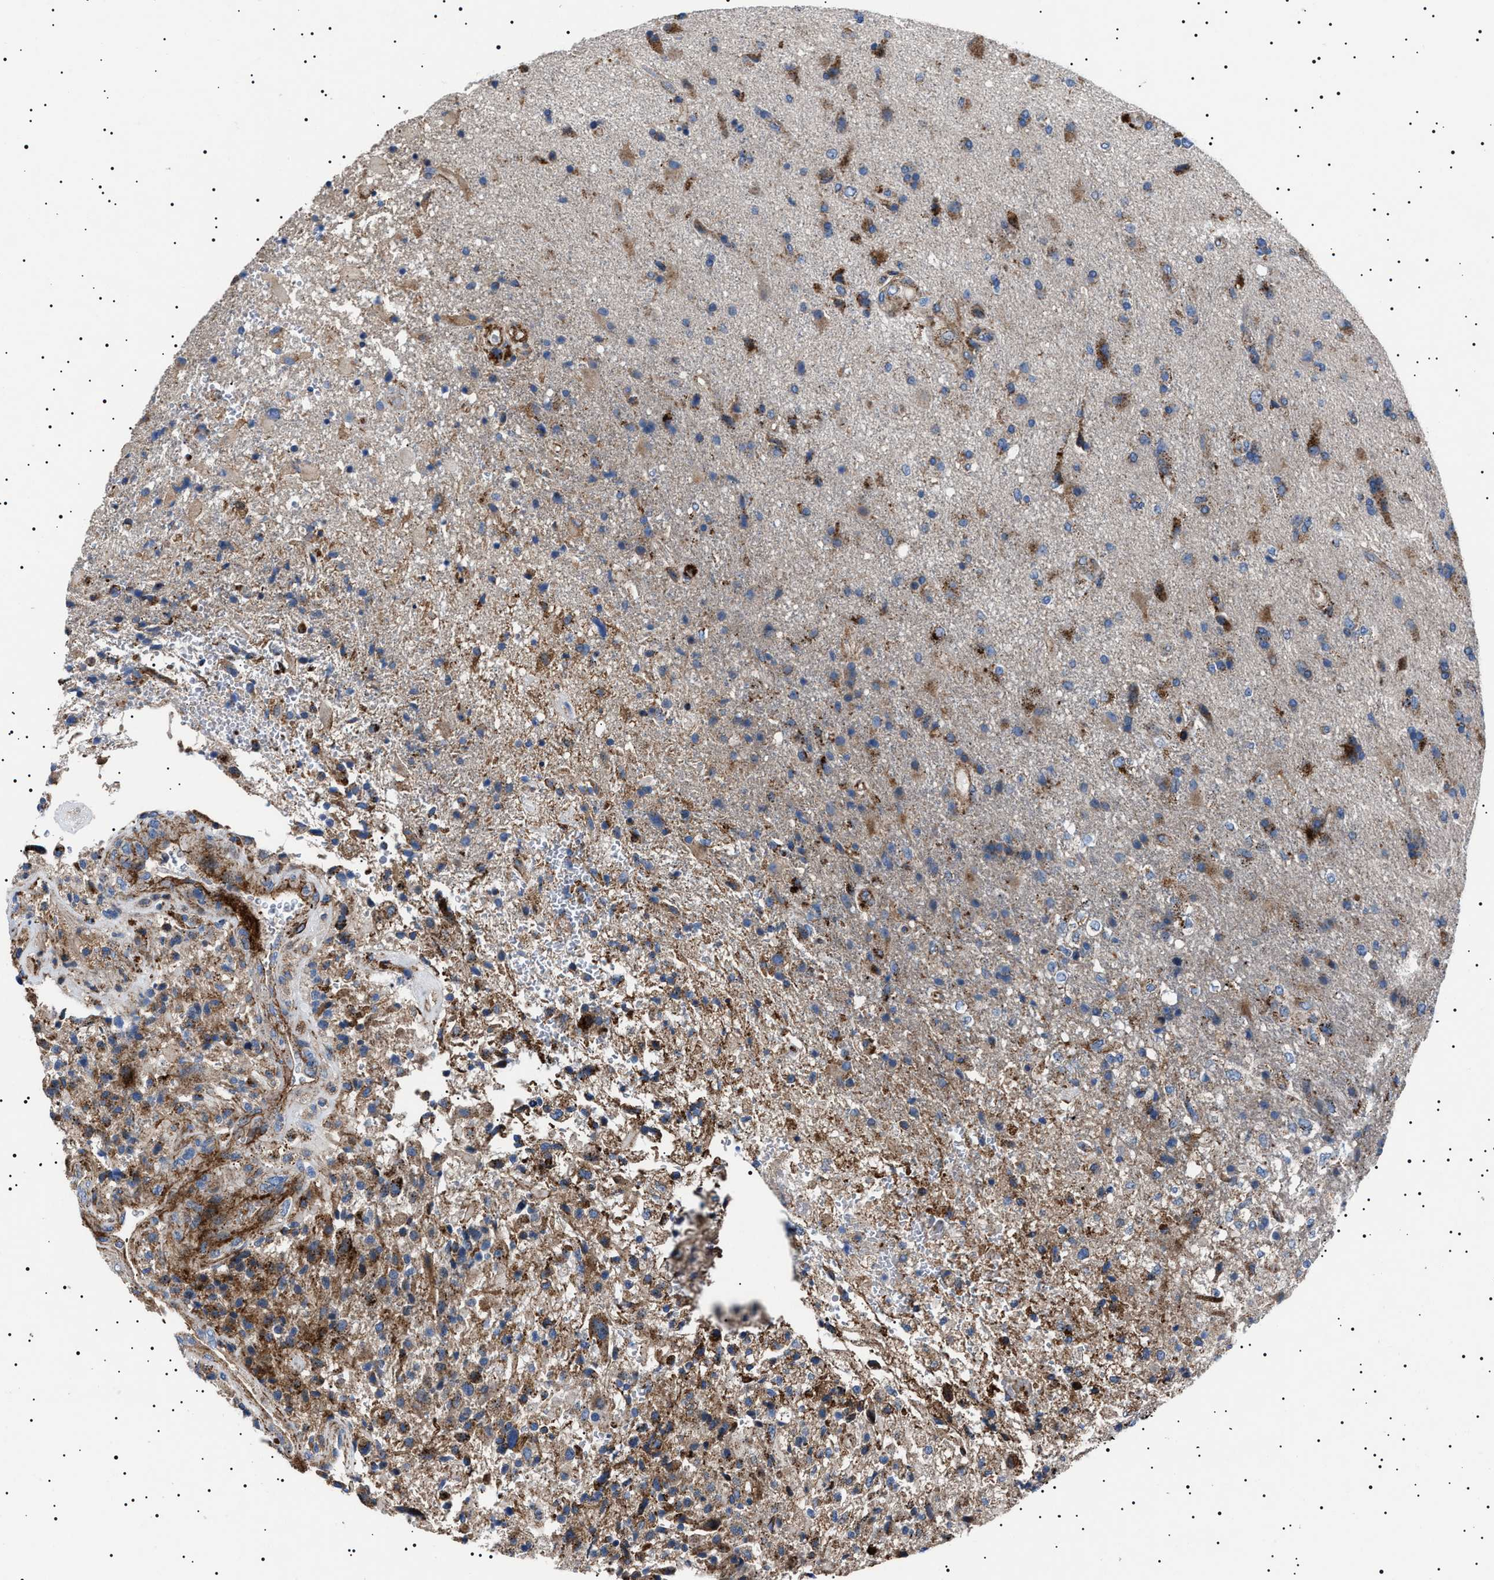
{"staining": {"intensity": "moderate", "quantity": ">75%", "location": "cytoplasmic/membranous"}, "tissue": "glioma", "cell_type": "Tumor cells", "image_type": "cancer", "snomed": [{"axis": "morphology", "description": "Glioma, malignant, High grade"}, {"axis": "topography", "description": "Brain"}], "caption": "Immunohistochemical staining of glioma demonstrates medium levels of moderate cytoplasmic/membranous positivity in approximately >75% of tumor cells.", "gene": "NEU1", "patient": {"sex": "male", "age": 72}}